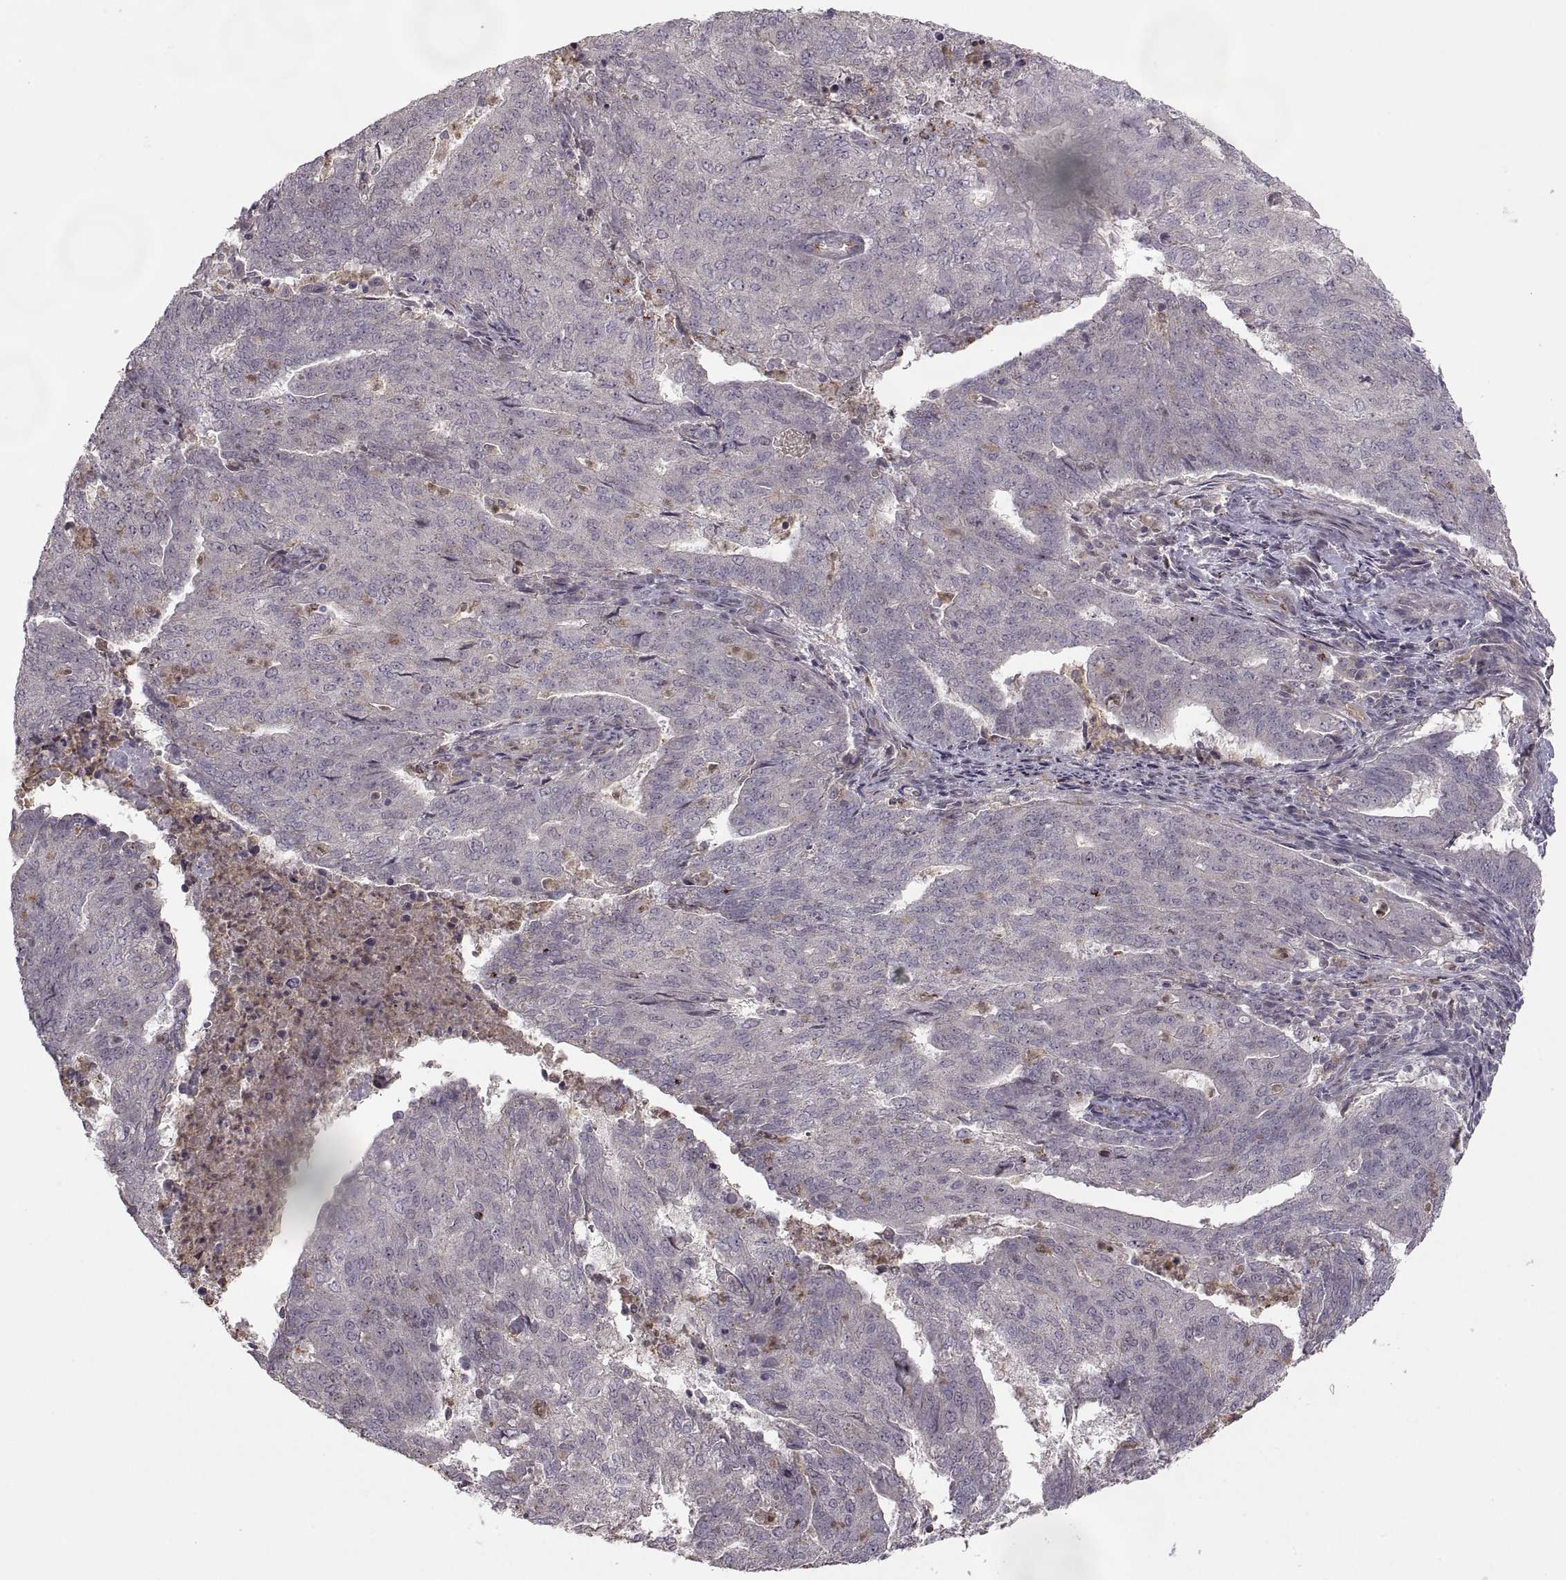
{"staining": {"intensity": "negative", "quantity": "none", "location": "none"}, "tissue": "endometrial cancer", "cell_type": "Tumor cells", "image_type": "cancer", "snomed": [{"axis": "morphology", "description": "Adenocarcinoma, NOS"}, {"axis": "topography", "description": "Endometrium"}], "caption": "Protein analysis of endometrial cancer demonstrates no significant staining in tumor cells.", "gene": "PIERCE1", "patient": {"sex": "female", "age": 82}}